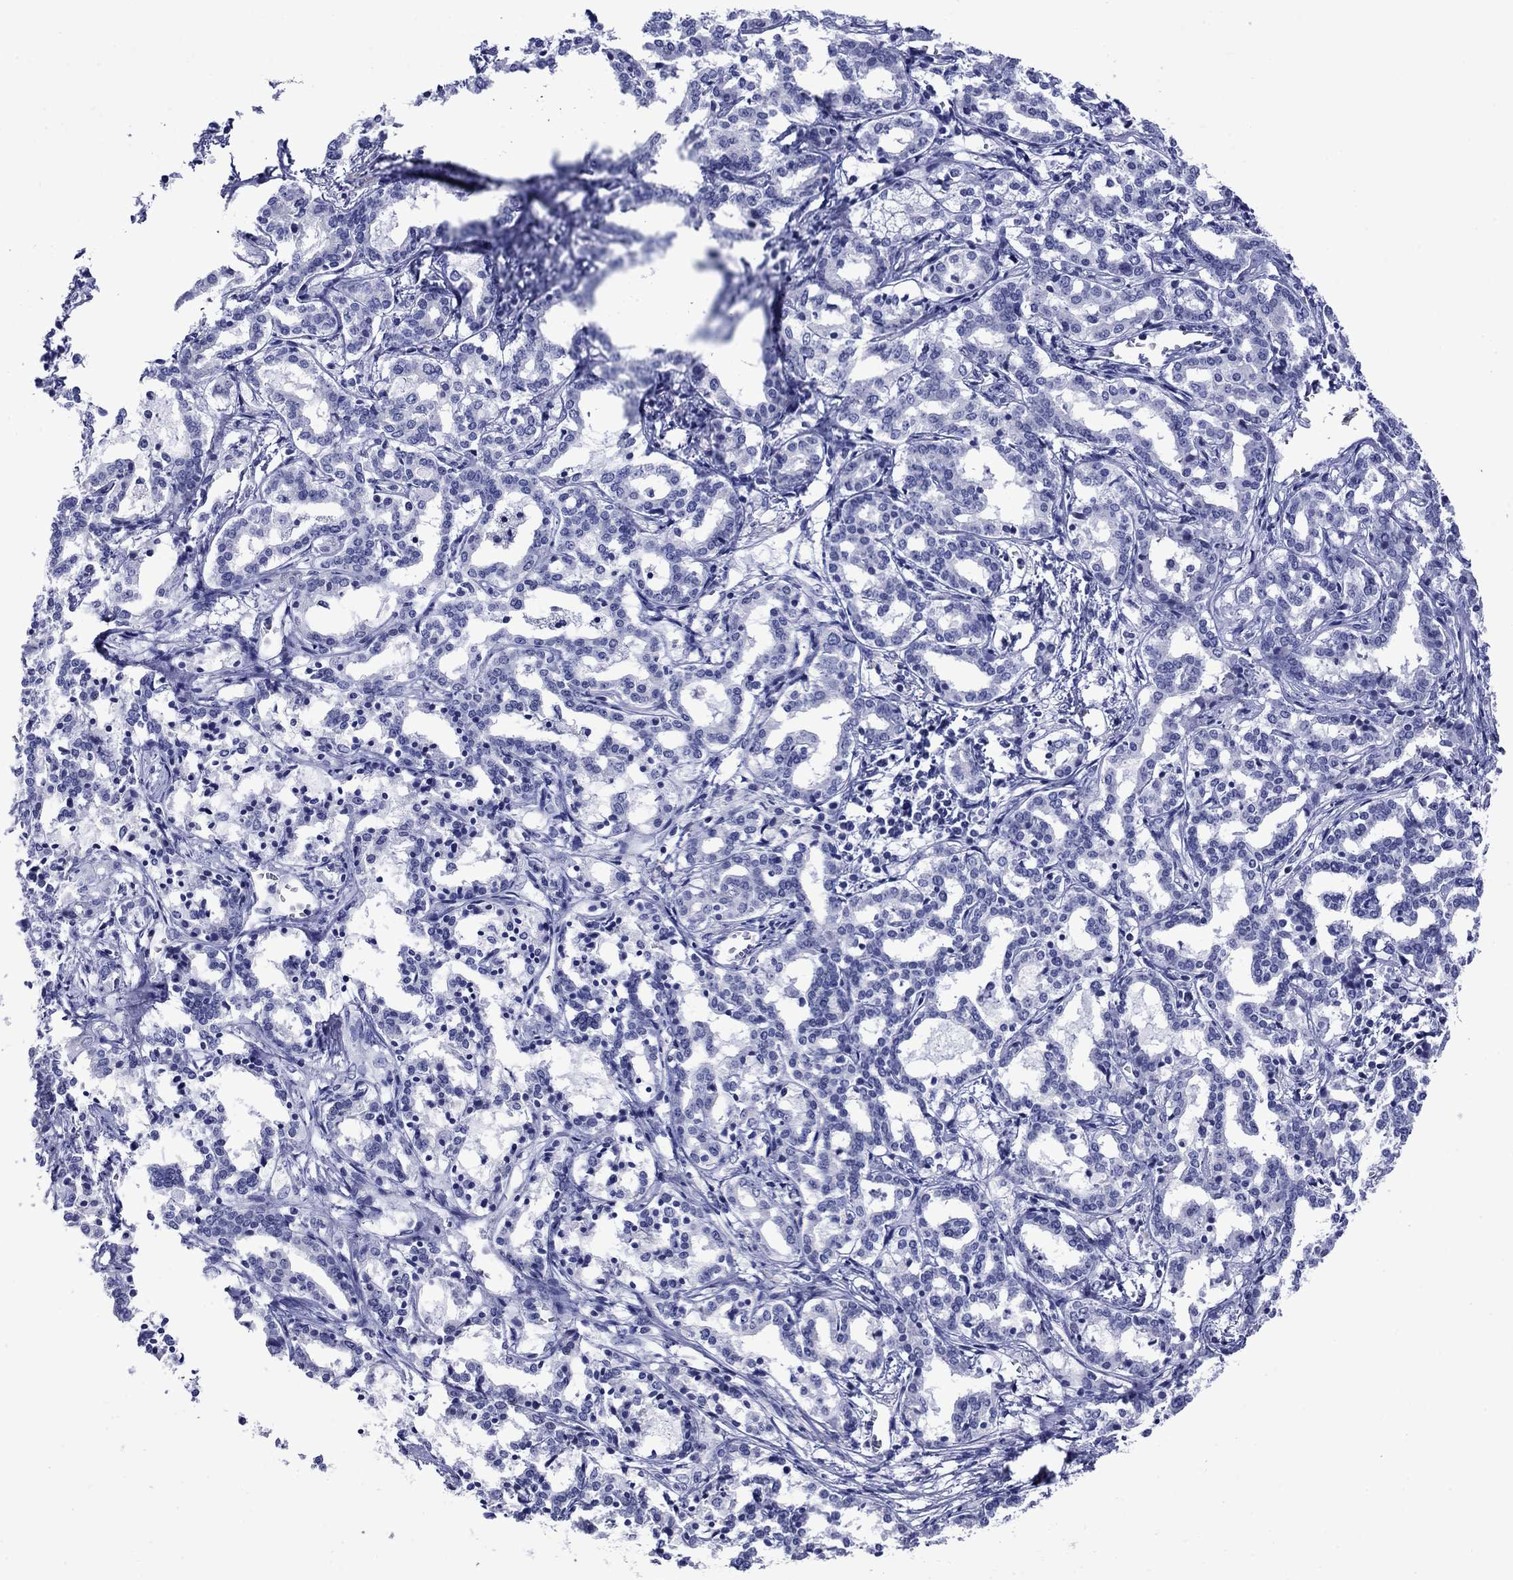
{"staining": {"intensity": "negative", "quantity": "none", "location": "none"}, "tissue": "liver cancer", "cell_type": "Tumor cells", "image_type": "cancer", "snomed": [{"axis": "morphology", "description": "Cholangiocarcinoma"}, {"axis": "topography", "description": "Liver"}], "caption": "High magnification brightfield microscopy of liver cancer stained with DAB (brown) and counterstained with hematoxylin (blue): tumor cells show no significant positivity. (DAB (3,3'-diaminobenzidine) immunohistochemistry (IHC) visualized using brightfield microscopy, high magnification).", "gene": "APOA2", "patient": {"sex": "female", "age": 47}}